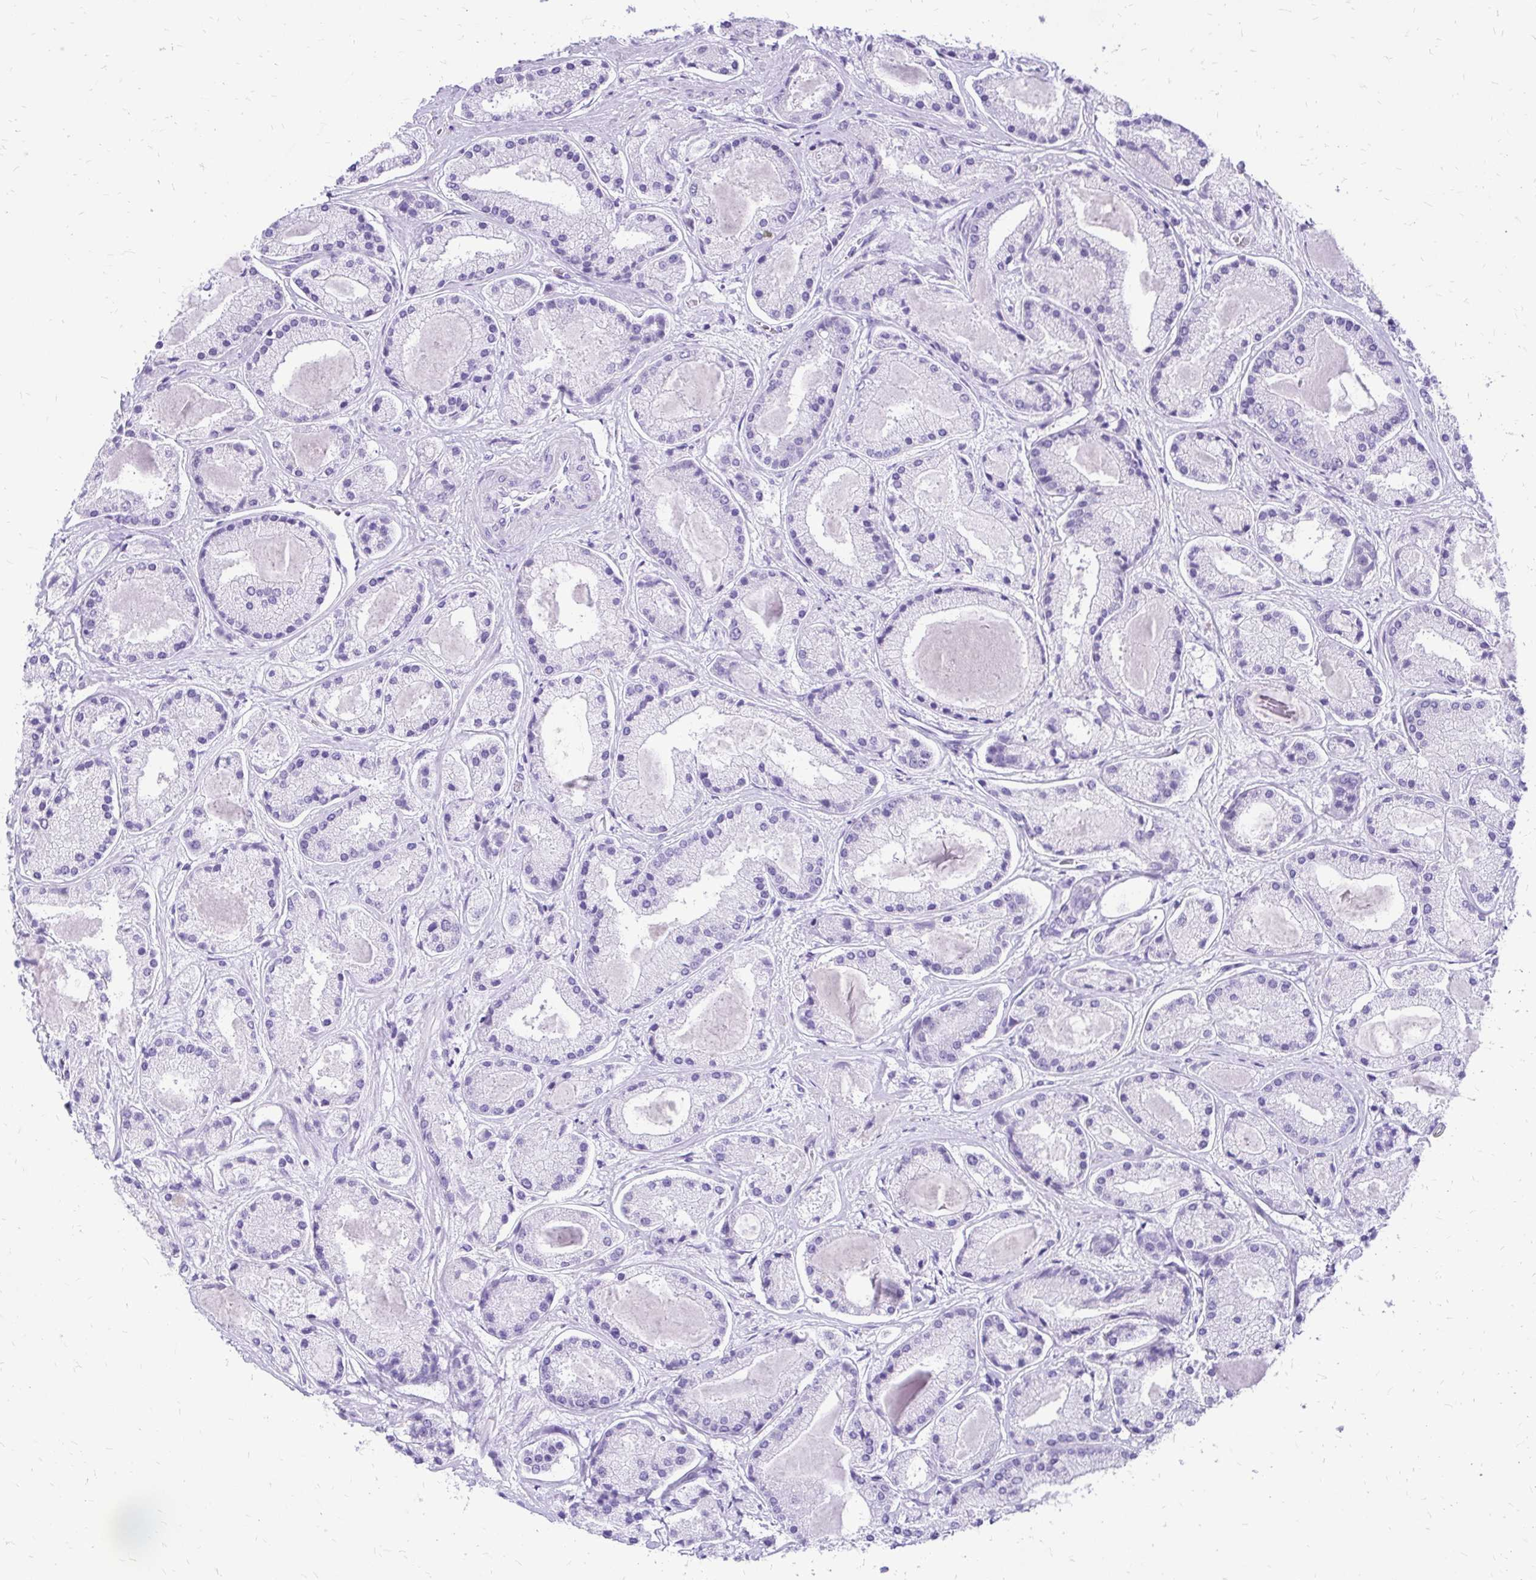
{"staining": {"intensity": "negative", "quantity": "none", "location": "none"}, "tissue": "prostate cancer", "cell_type": "Tumor cells", "image_type": "cancer", "snomed": [{"axis": "morphology", "description": "Adenocarcinoma, High grade"}, {"axis": "topography", "description": "Prostate"}], "caption": "IHC micrograph of human prostate adenocarcinoma (high-grade) stained for a protein (brown), which reveals no positivity in tumor cells.", "gene": "SLC32A1", "patient": {"sex": "male", "age": 67}}